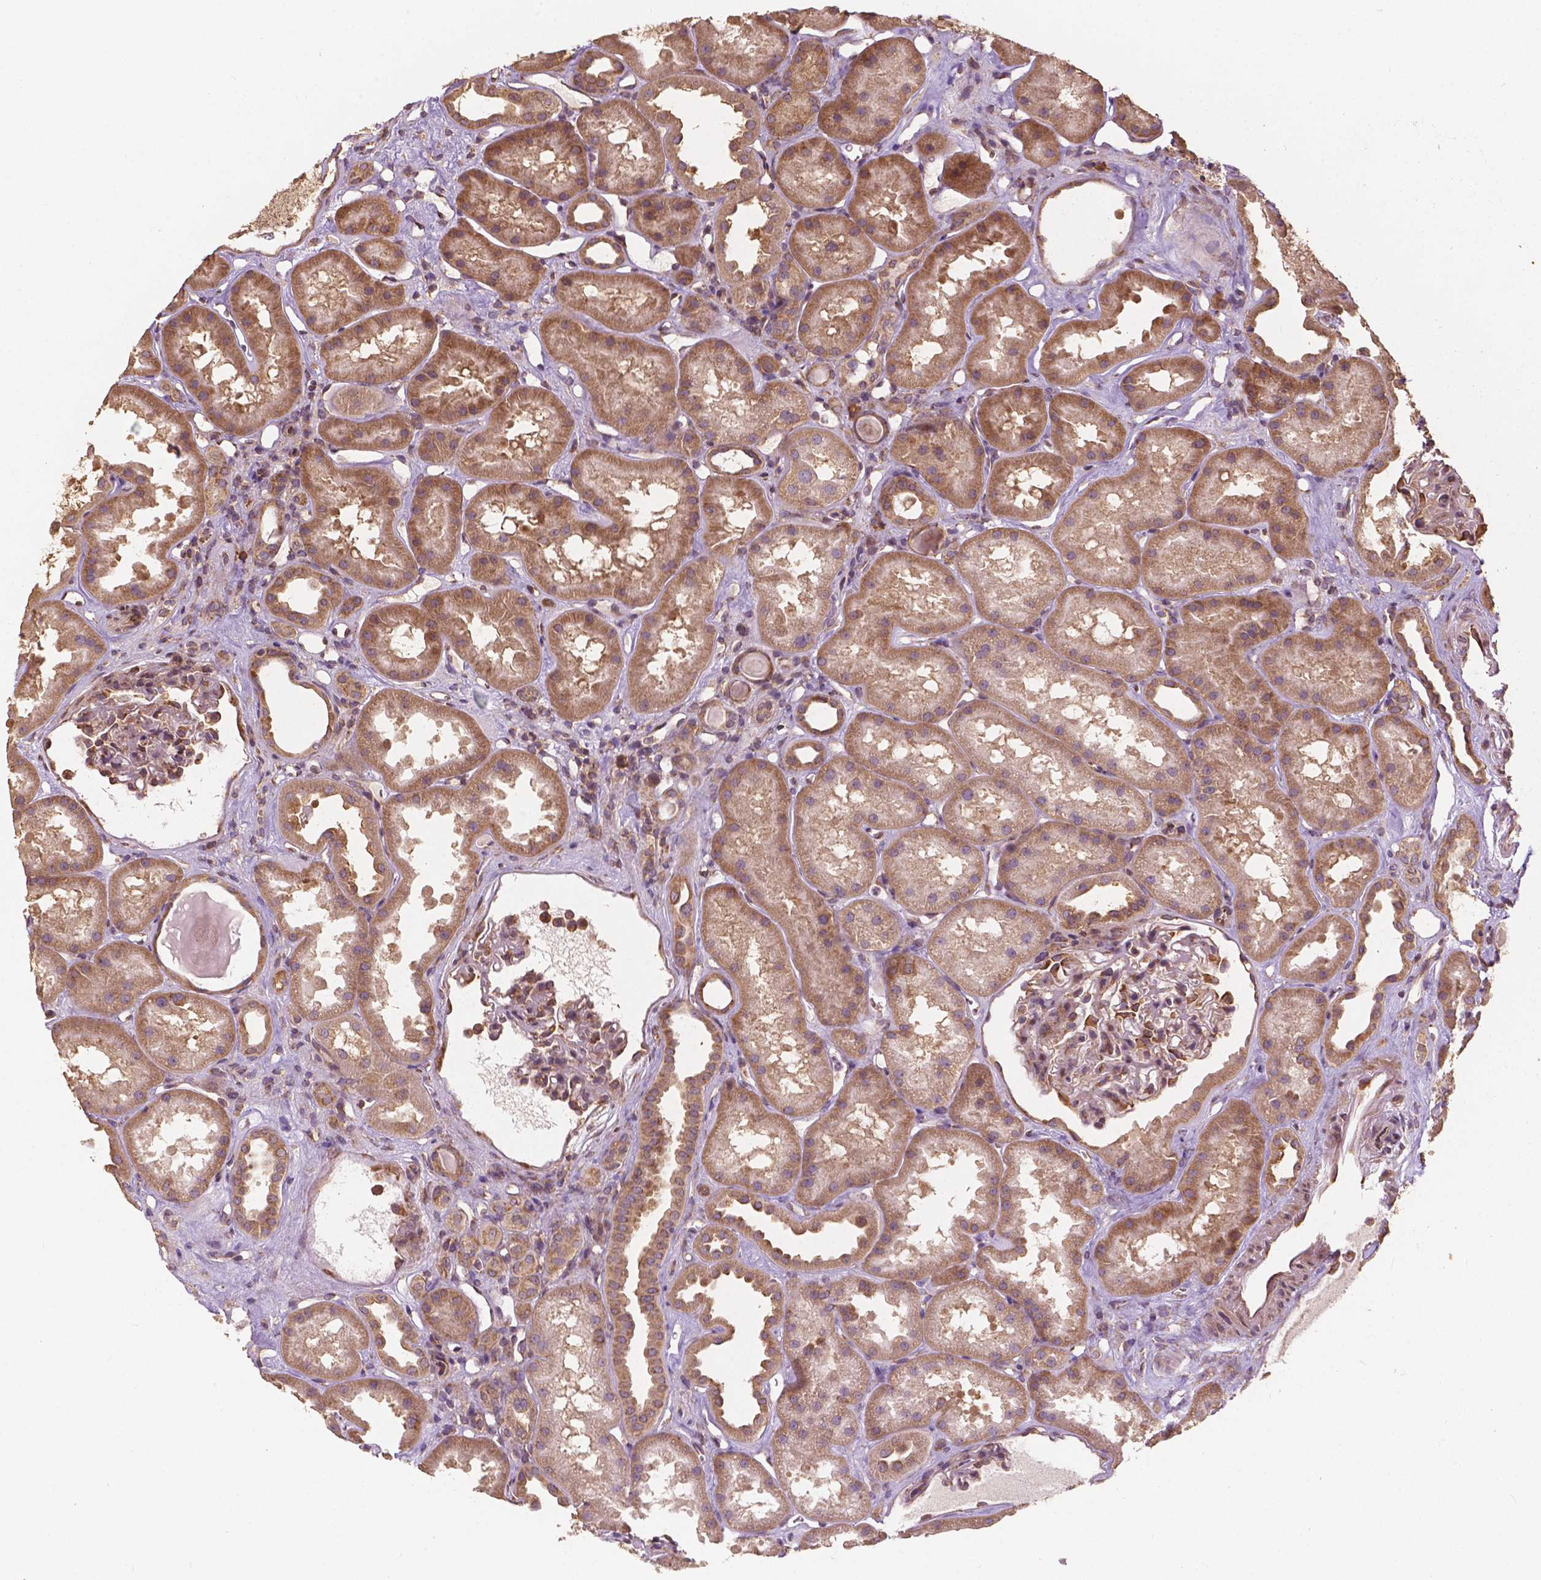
{"staining": {"intensity": "moderate", "quantity": "<25%", "location": "cytoplasmic/membranous"}, "tissue": "kidney", "cell_type": "Cells in glomeruli", "image_type": "normal", "snomed": [{"axis": "morphology", "description": "Normal tissue, NOS"}, {"axis": "topography", "description": "Kidney"}], "caption": "A high-resolution histopathology image shows IHC staining of normal kidney, which demonstrates moderate cytoplasmic/membranous positivity in about <25% of cells in glomeruli.", "gene": "G3BP1", "patient": {"sex": "male", "age": 61}}